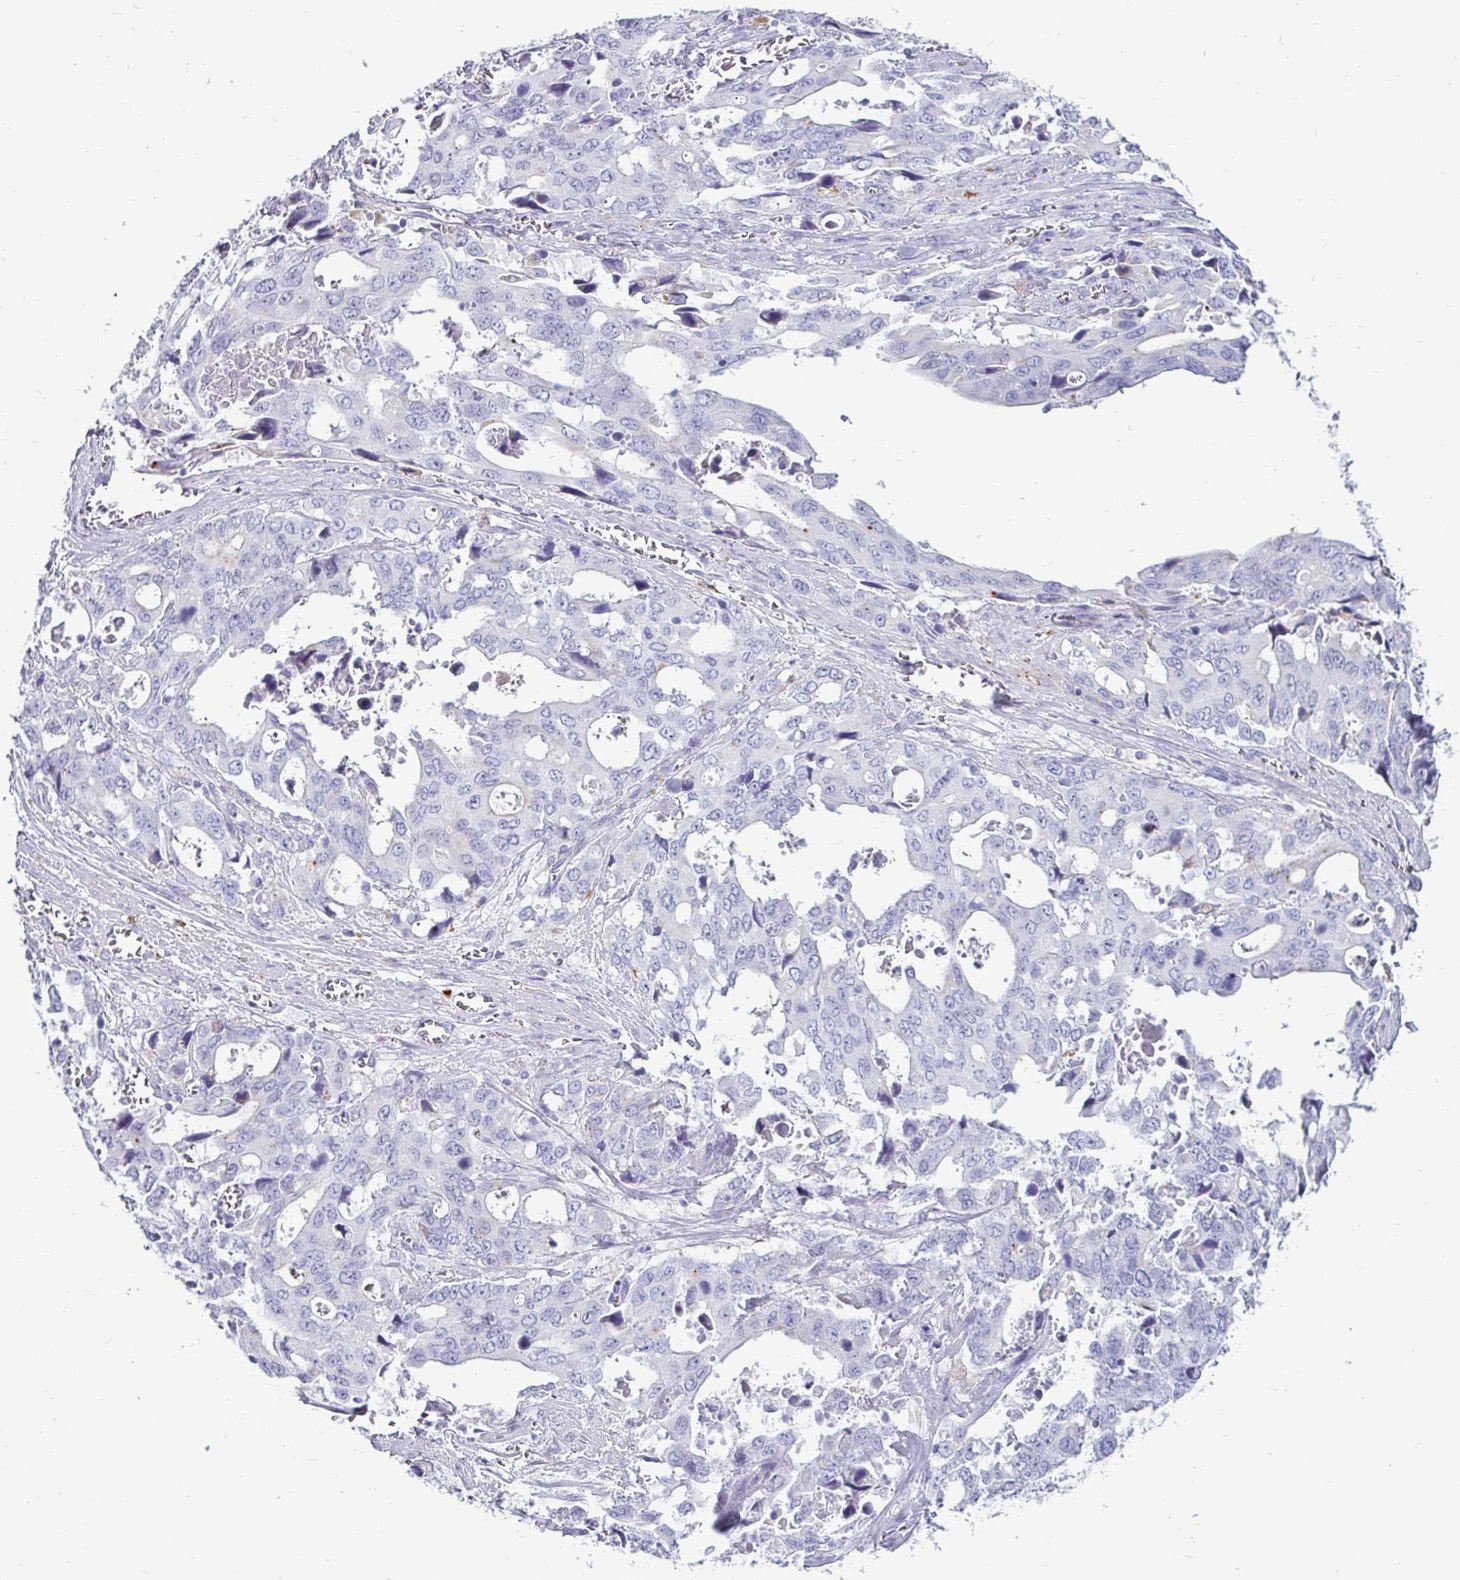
{"staining": {"intensity": "negative", "quantity": "none", "location": "none"}, "tissue": "stomach cancer", "cell_type": "Tumor cells", "image_type": "cancer", "snomed": [{"axis": "morphology", "description": "Adenocarcinoma, NOS"}, {"axis": "topography", "description": "Stomach, upper"}], "caption": "Tumor cells are negative for brown protein staining in adenocarcinoma (stomach).", "gene": "CTSZ", "patient": {"sex": "male", "age": 74}}